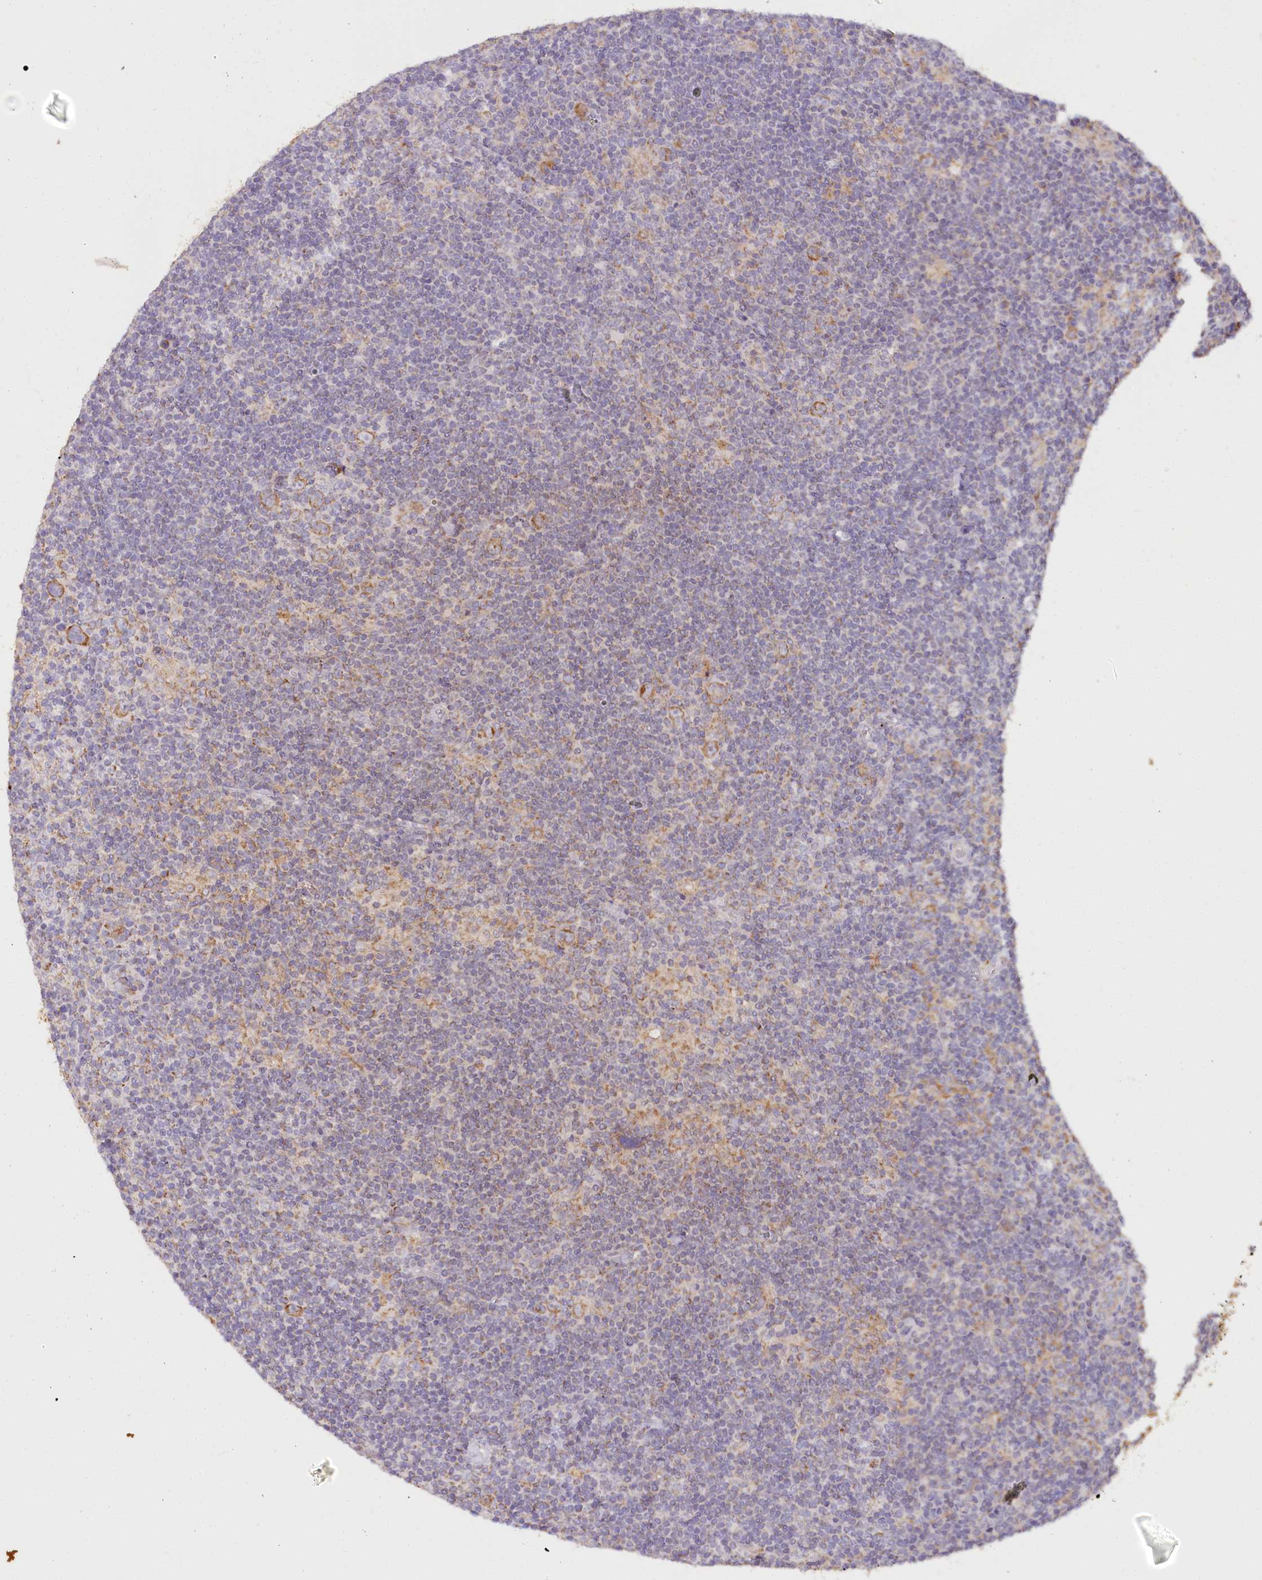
{"staining": {"intensity": "moderate", "quantity": ">75%", "location": "cytoplasmic/membranous"}, "tissue": "lymphoma", "cell_type": "Tumor cells", "image_type": "cancer", "snomed": [{"axis": "morphology", "description": "Hodgkin's disease, NOS"}, {"axis": "topography", "description": "Lymph node"}], "caption": "Human Hodgkin's disease stained with a brown dye displays moderate cytoplasmic/membranous positive expression in approximately >75% of tumor cells.", "gene": "MMP25", "patient": {"sex": "female", "age": 57}}